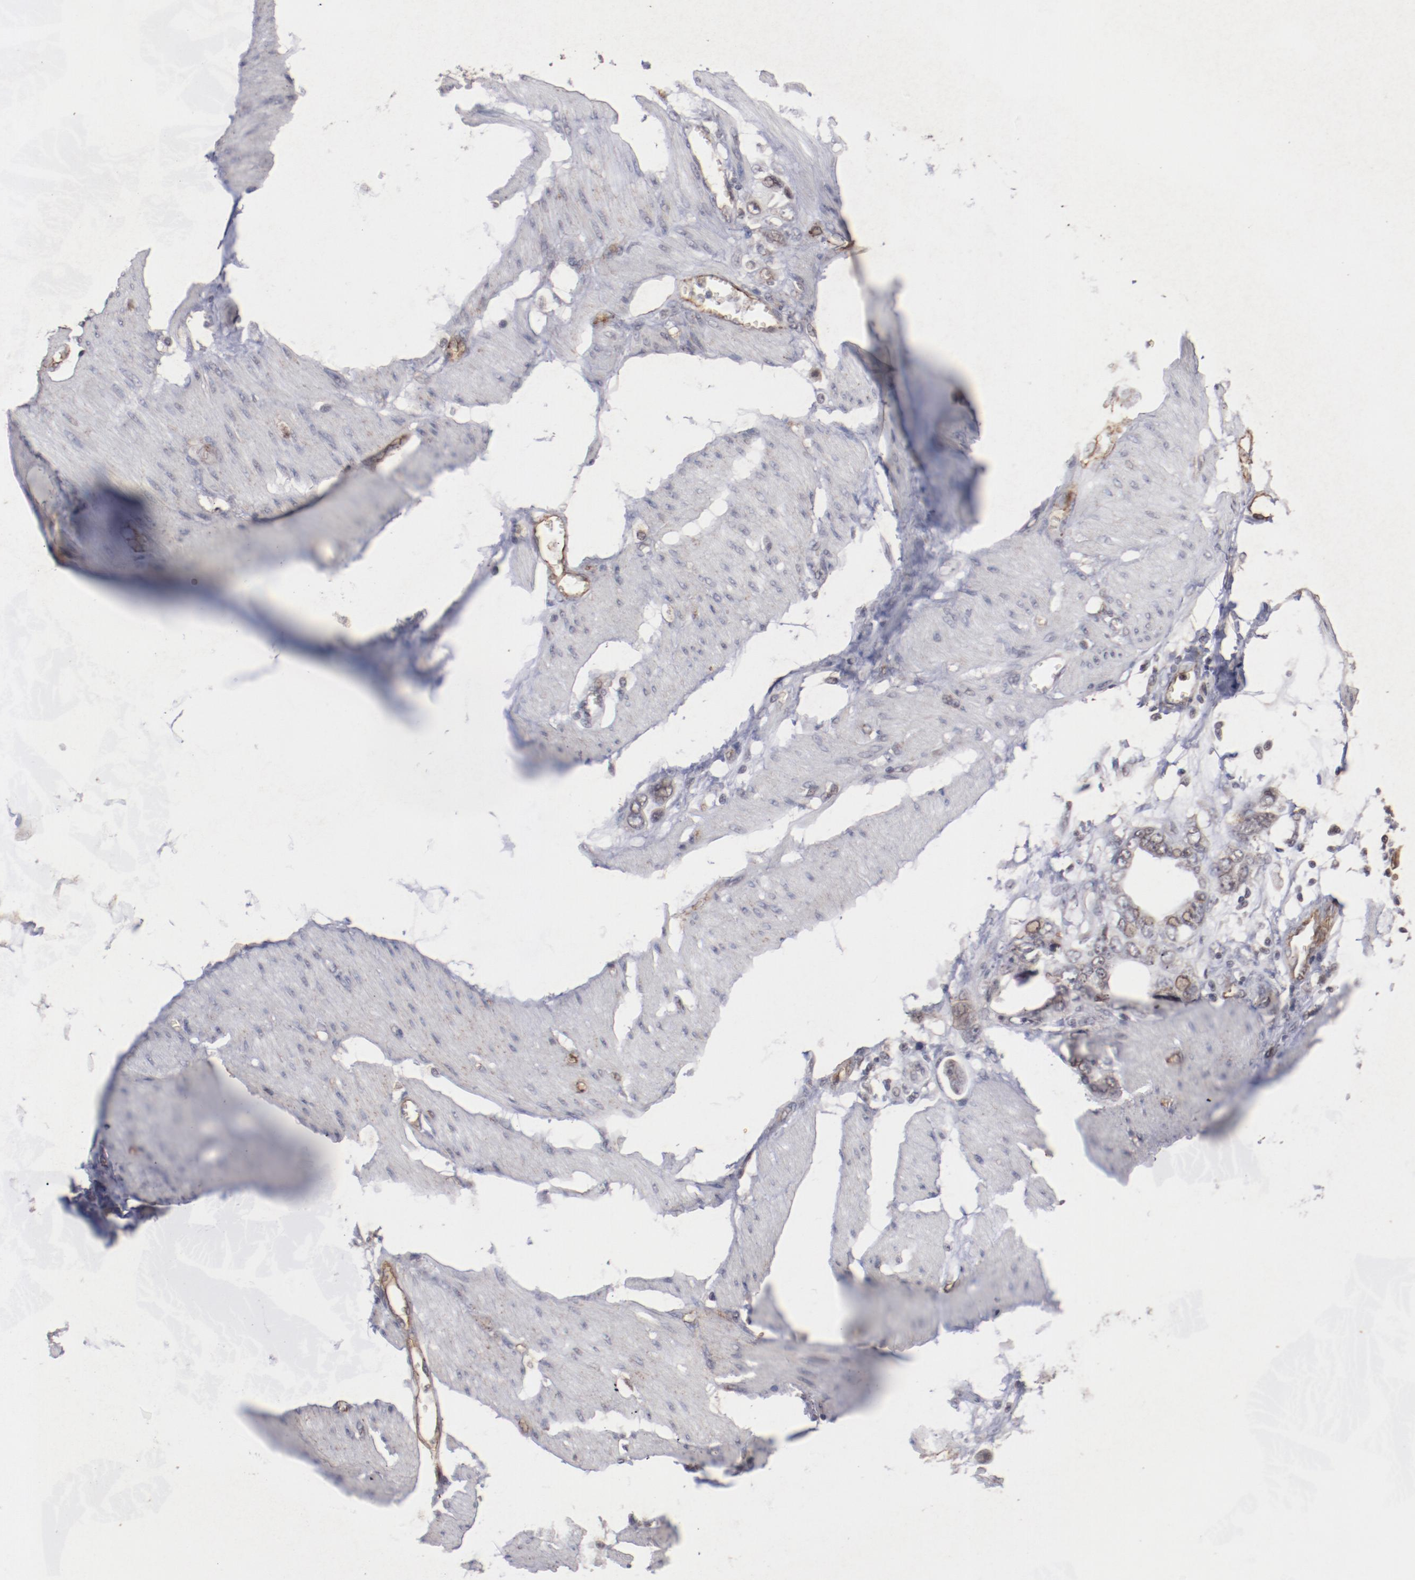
{"staining": {"intensity": "weak", "quantity": ">75%", "location": "cytoplasmic/membranous"}, "tissue": "stomach cancer", "cell_type": "Tumor cells", "image_type": "cancer", "snomed": [{"axis": "morphology", "description": "Adenocarcinoma, NOS"}, {"axis": "topography", "description": "Stomach"}], "caption": "An IHC micrograph of tumor tissue is shown. Protein staining in brown highlights weak cytoplasmic/membranous positivity in stomach adenocarcinoma within tumor cells. (brown staining indicates protein expression, while blue staining denotes nuclei).", "gene": "TENM1", "patient": {"sex": "male", "age": 78}}